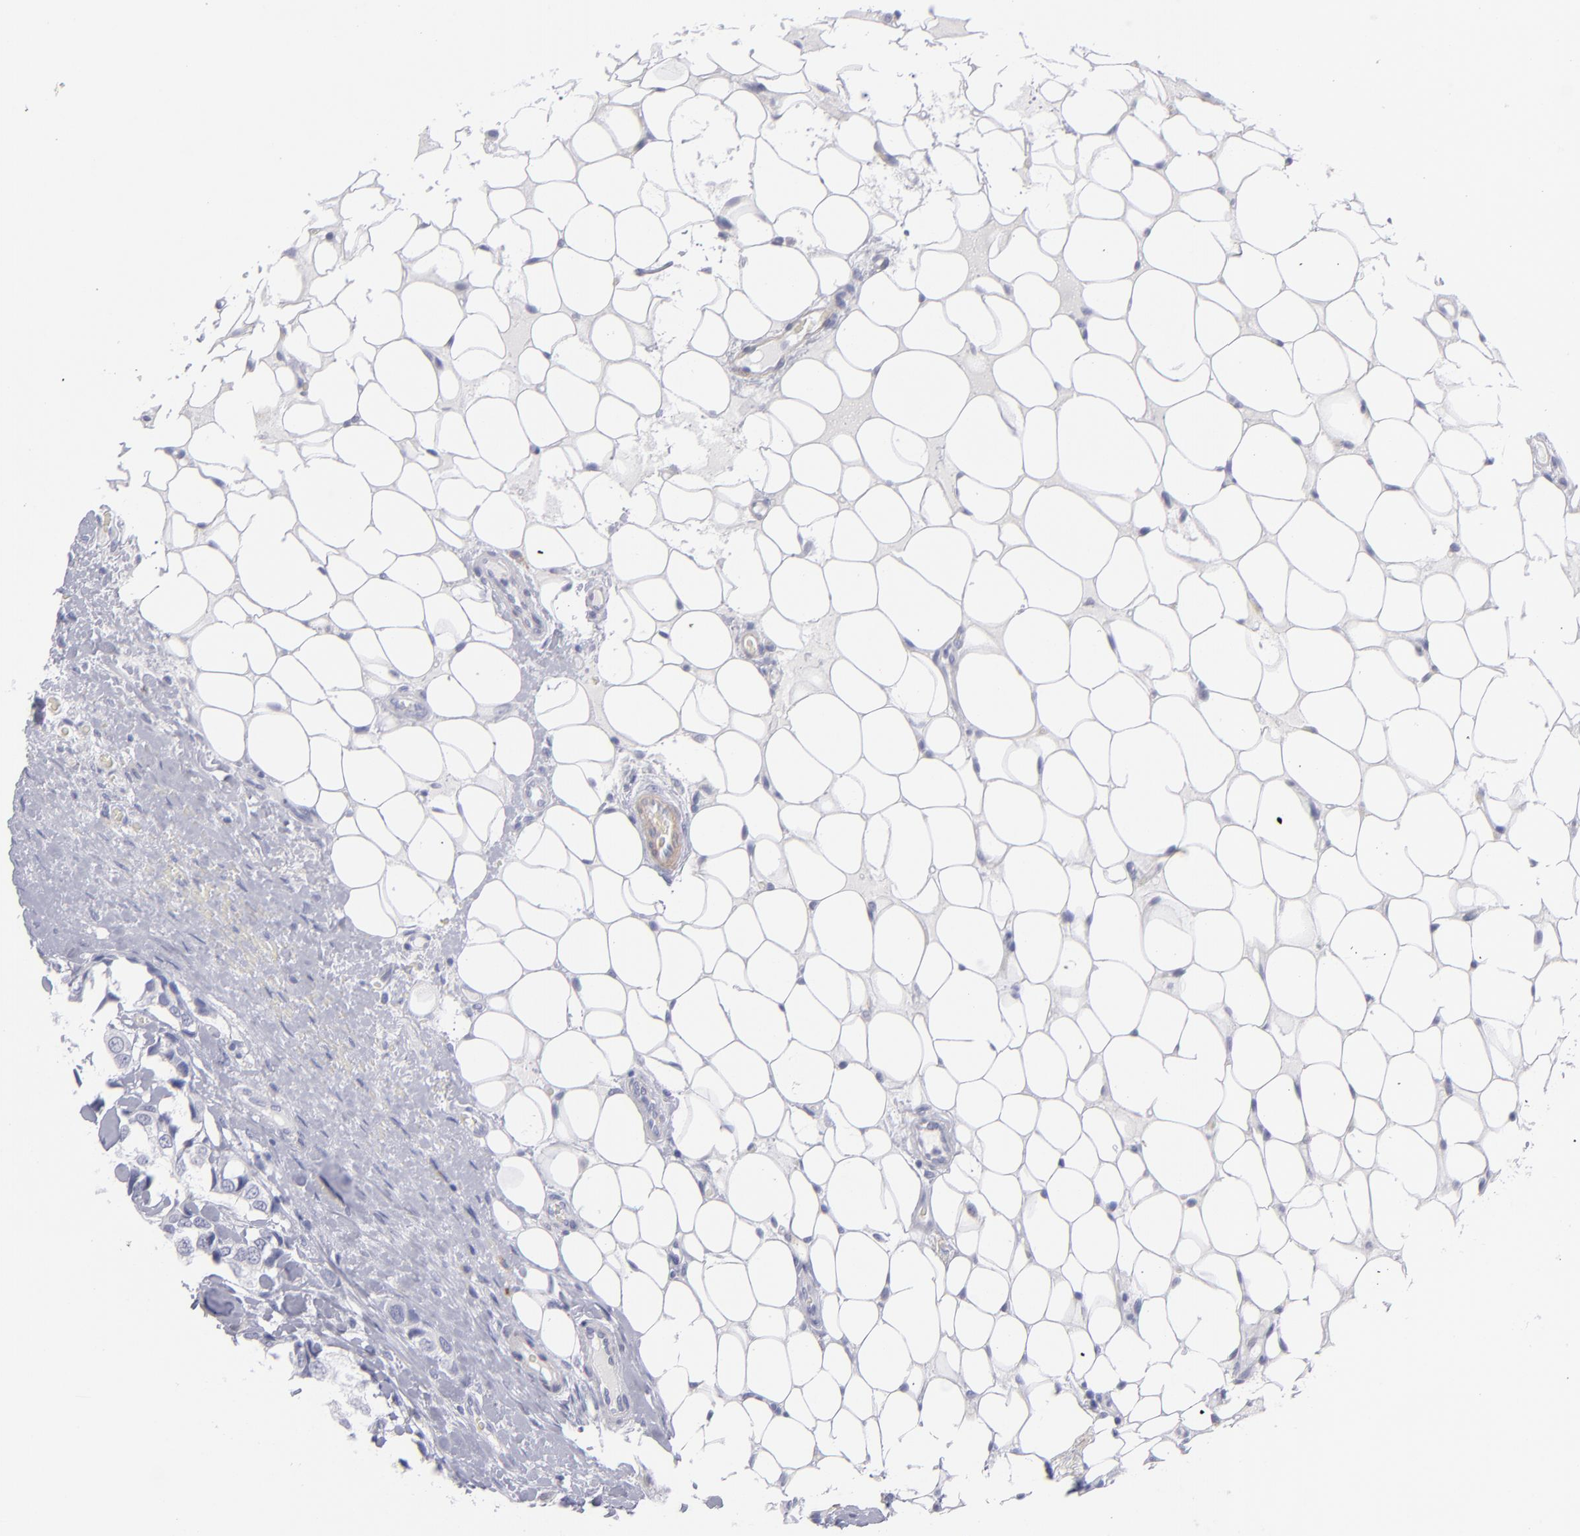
{"staining": {"intensity": "negative", "quantity": "none", "location": "none"}, "tissue": "breast cancer", "cell_type": "Tumor cells", "image_type": "cancer", "snomed": [{"axis": "morphology", "description": "Duct carcinoma"}, {"axis": "topography", "description": "Breast"}], "caption": "This is an IHC image of breast cancer (infiltrating ductal carcinoma). There is no staining in tumor cells.", "gene": "MYH11", "patient": {"sex": "female", "age": 68}}